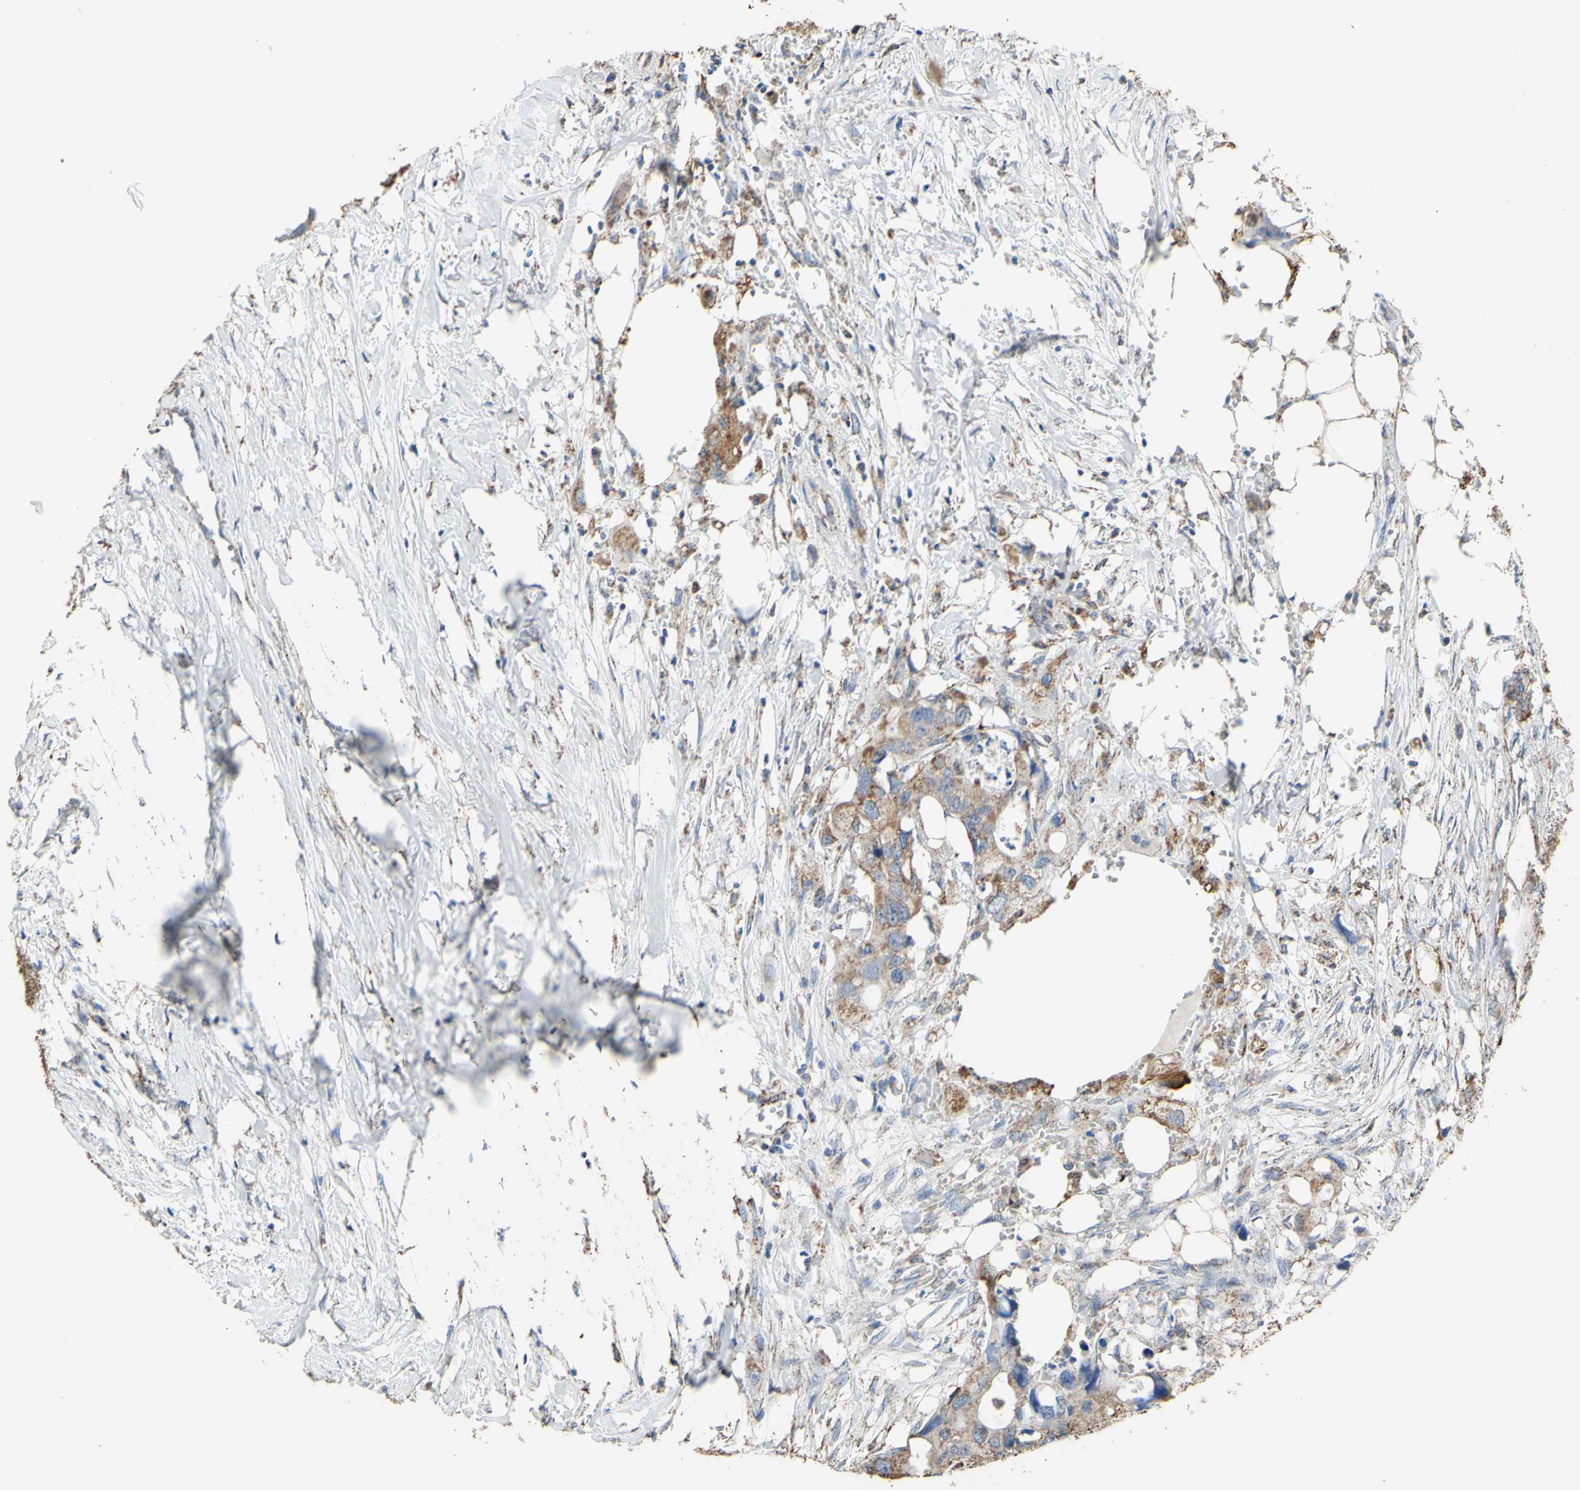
{"staining": {"intensity": "weak", "quantity": ">75%", "location": "cytoplasmic/membranous"}, "tissue": "colorectal cancer", "cell_type": "Tumor cells", "image_type": "cancer", "snomed": [{"axis": "morphology", "description": "Adenocarcinoma, NOS"}, {"axis": "topography", "description": "Colon"}], "caption": "This image shows IHC staining of colorectal adenocarcinoma, with low weak cytoplasmic/membranous staining in about >75% of tumor cells.", "gene": "CMKLR2", "patient": {"sex": "female", "age": 57}}